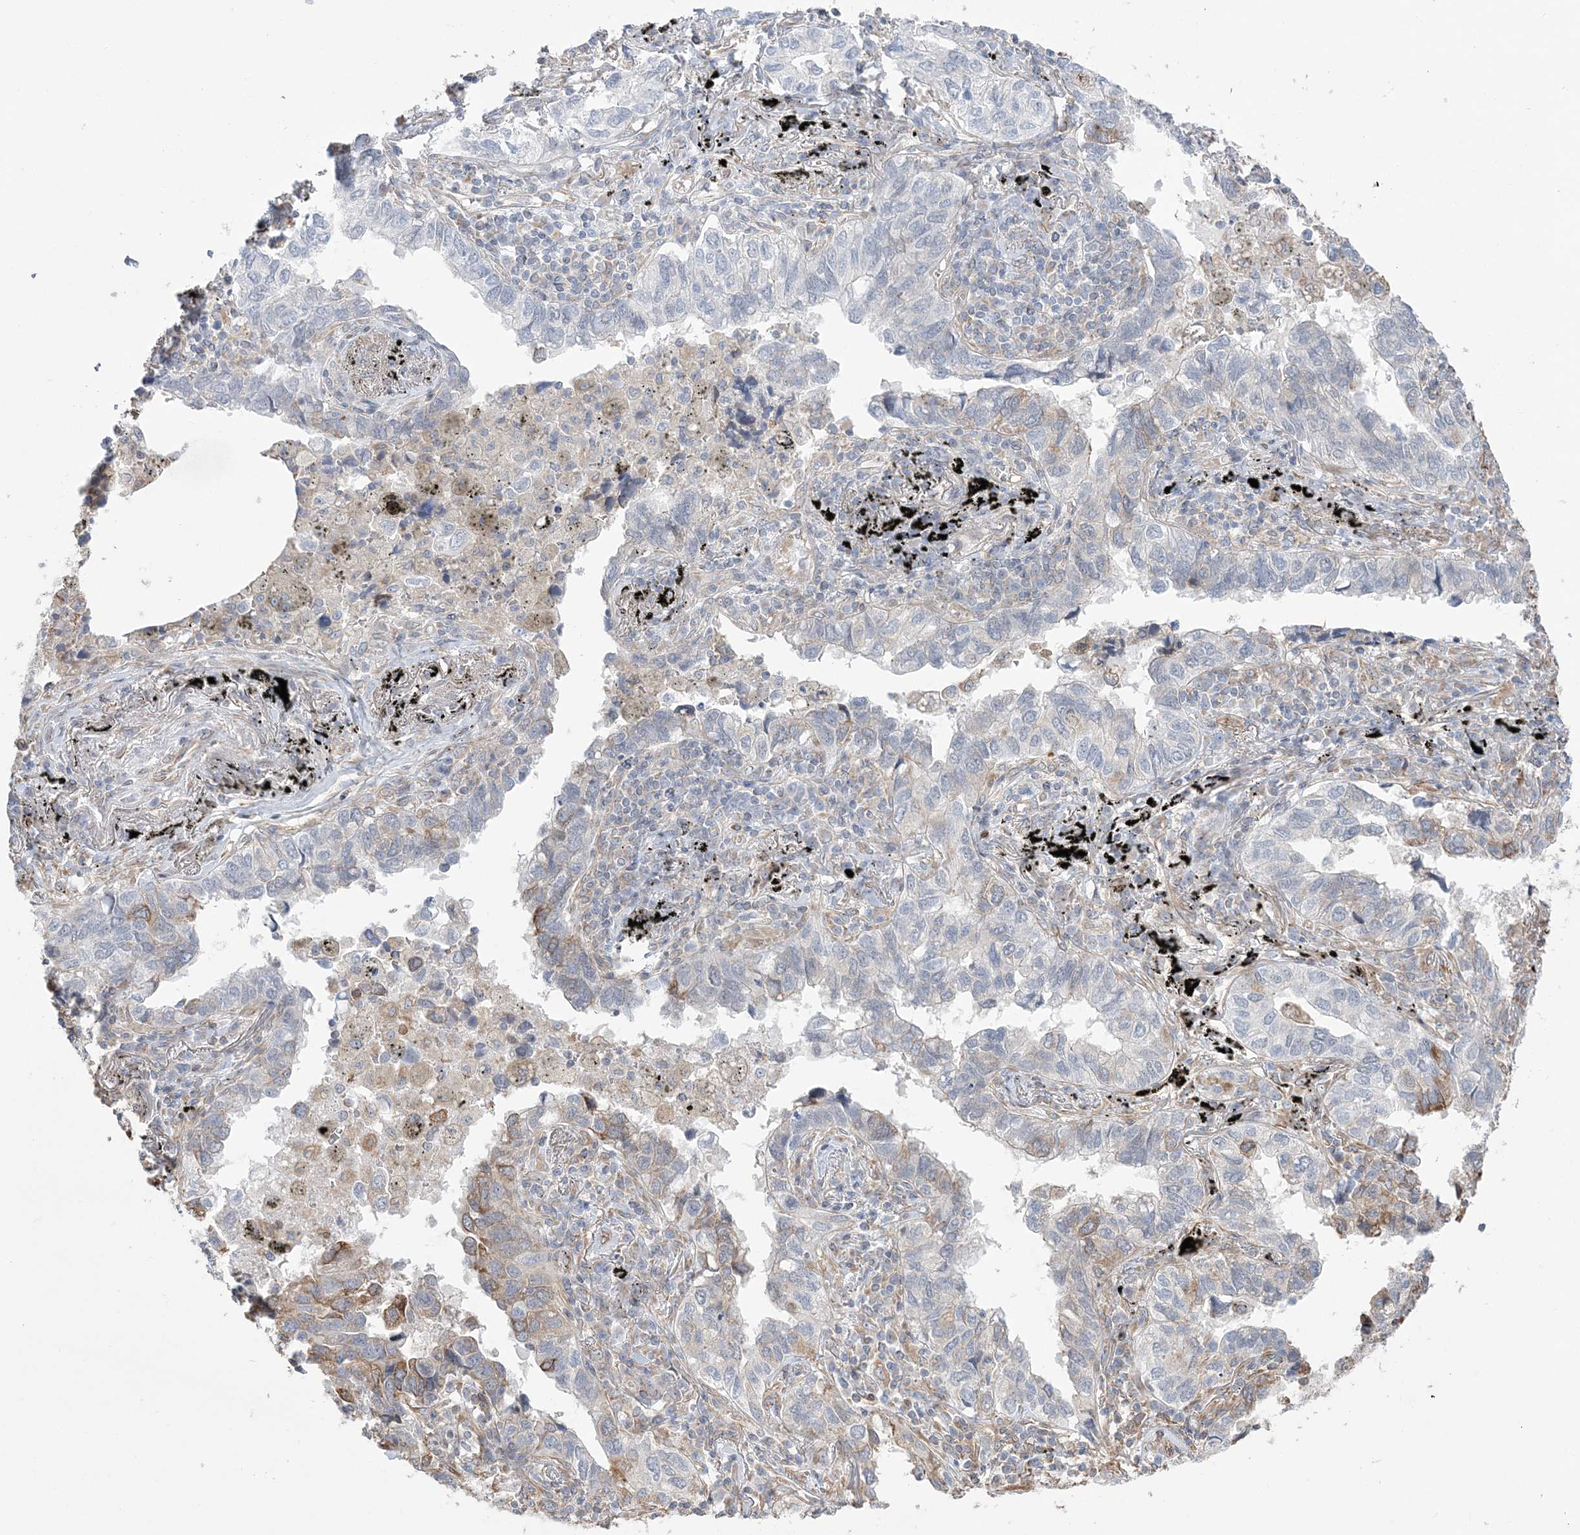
{"staining": {"intensity": "negative", "quantity": "none", "location": "none"}, "tissue": "lung cancer", "cell_type": "Tumor cells", "image_type": "cancer", "snomed": [{"axis": "morphology", "description": "Adenocarcinoma, NOS"}, {"axis": "topography", "description": "Lung"}], "caption": "The histopathology image demonstrates no staining of tumor cells in lung adenocarcinoma.", "gene": "ZNF821", "patient": {"sex": "male", "age": 65}}